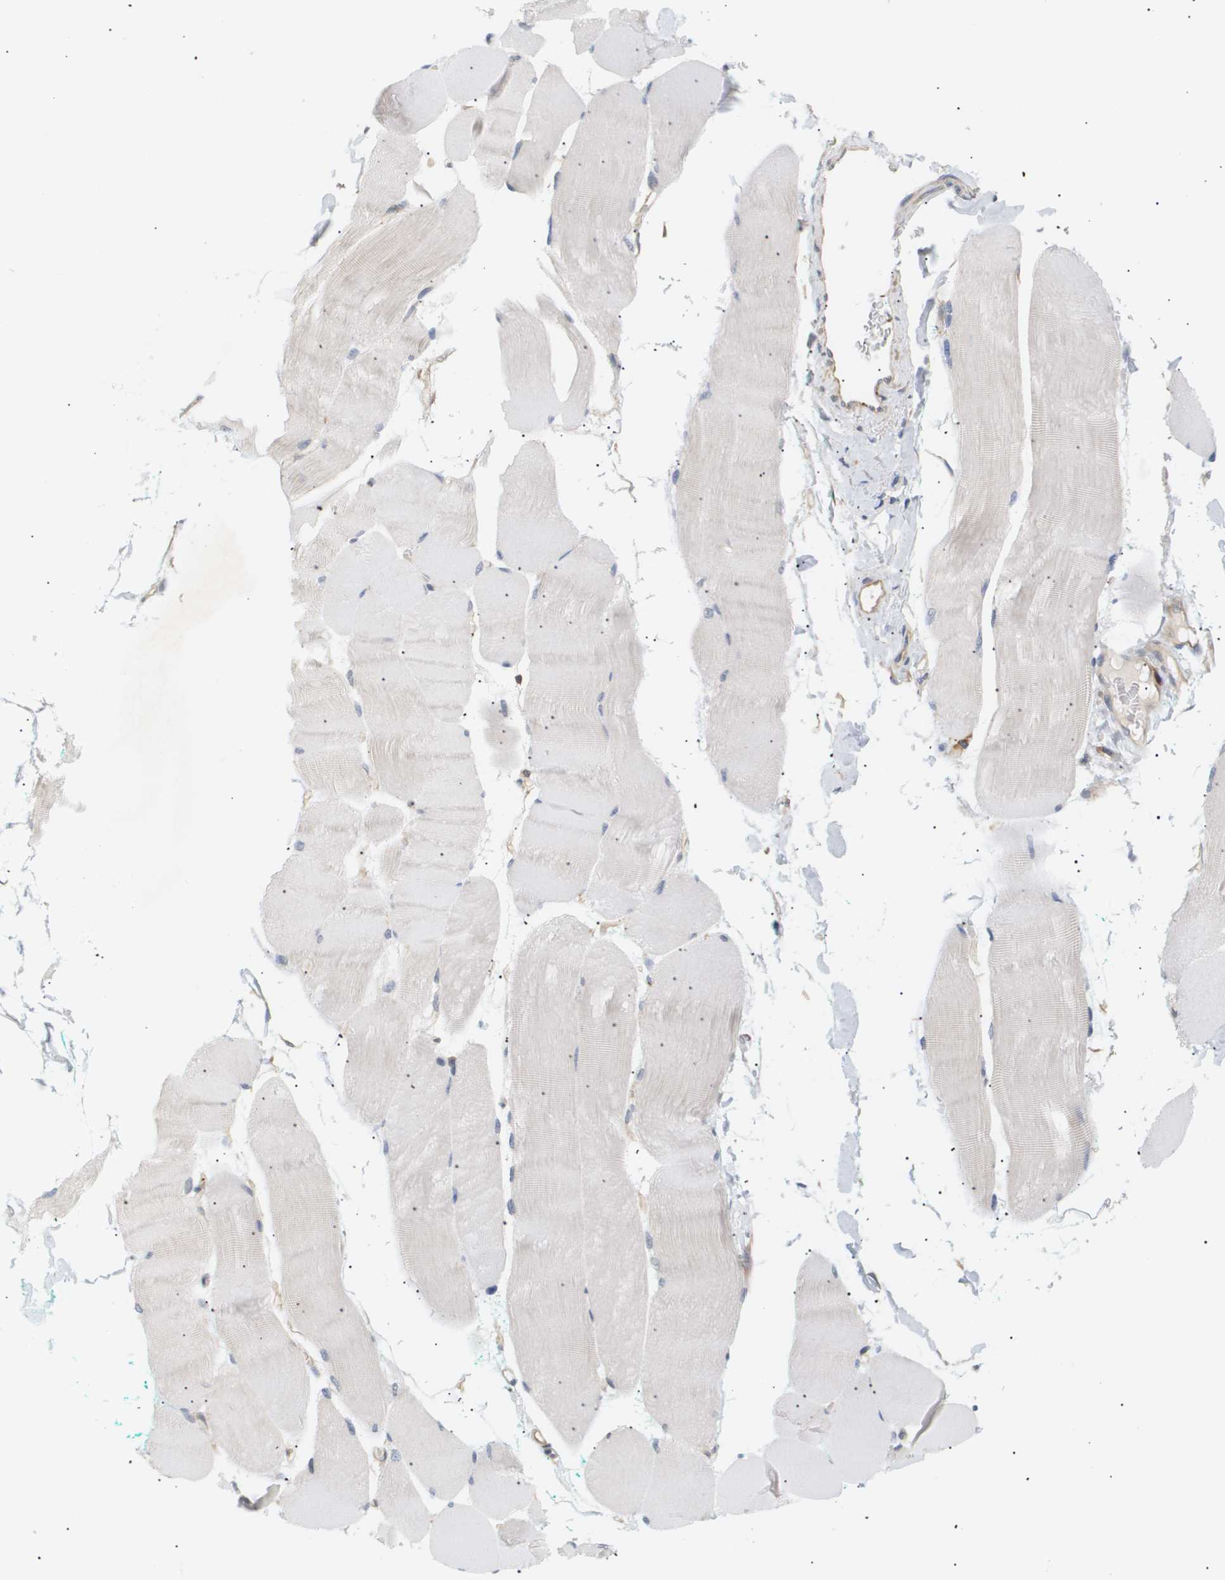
{"staining": {"intensity": "negative", "quantity": "none", "location": "none"}, "tissue": "skeletal muscle", "cell_type": "Myocytes", "image_type": "normal", "snomed": [{"axis": "morphology", "description": "Normal tissue, NOS"}, {"axis": "morphology", "description": "Squamous cell carcinoma, NOS"}, {"axis": "topography", "description": "Skeletal muscle"}], "caption": "There is no significant positivity in myocytes of skeletal muscle. The staining is performed using DAB (3,3'-diaminobenzidine) brown chromogen with nuclei counter-stained in using hematoxylin.", "gene": "CORO2B", "patient": {"sex": "male", "age": 51}}